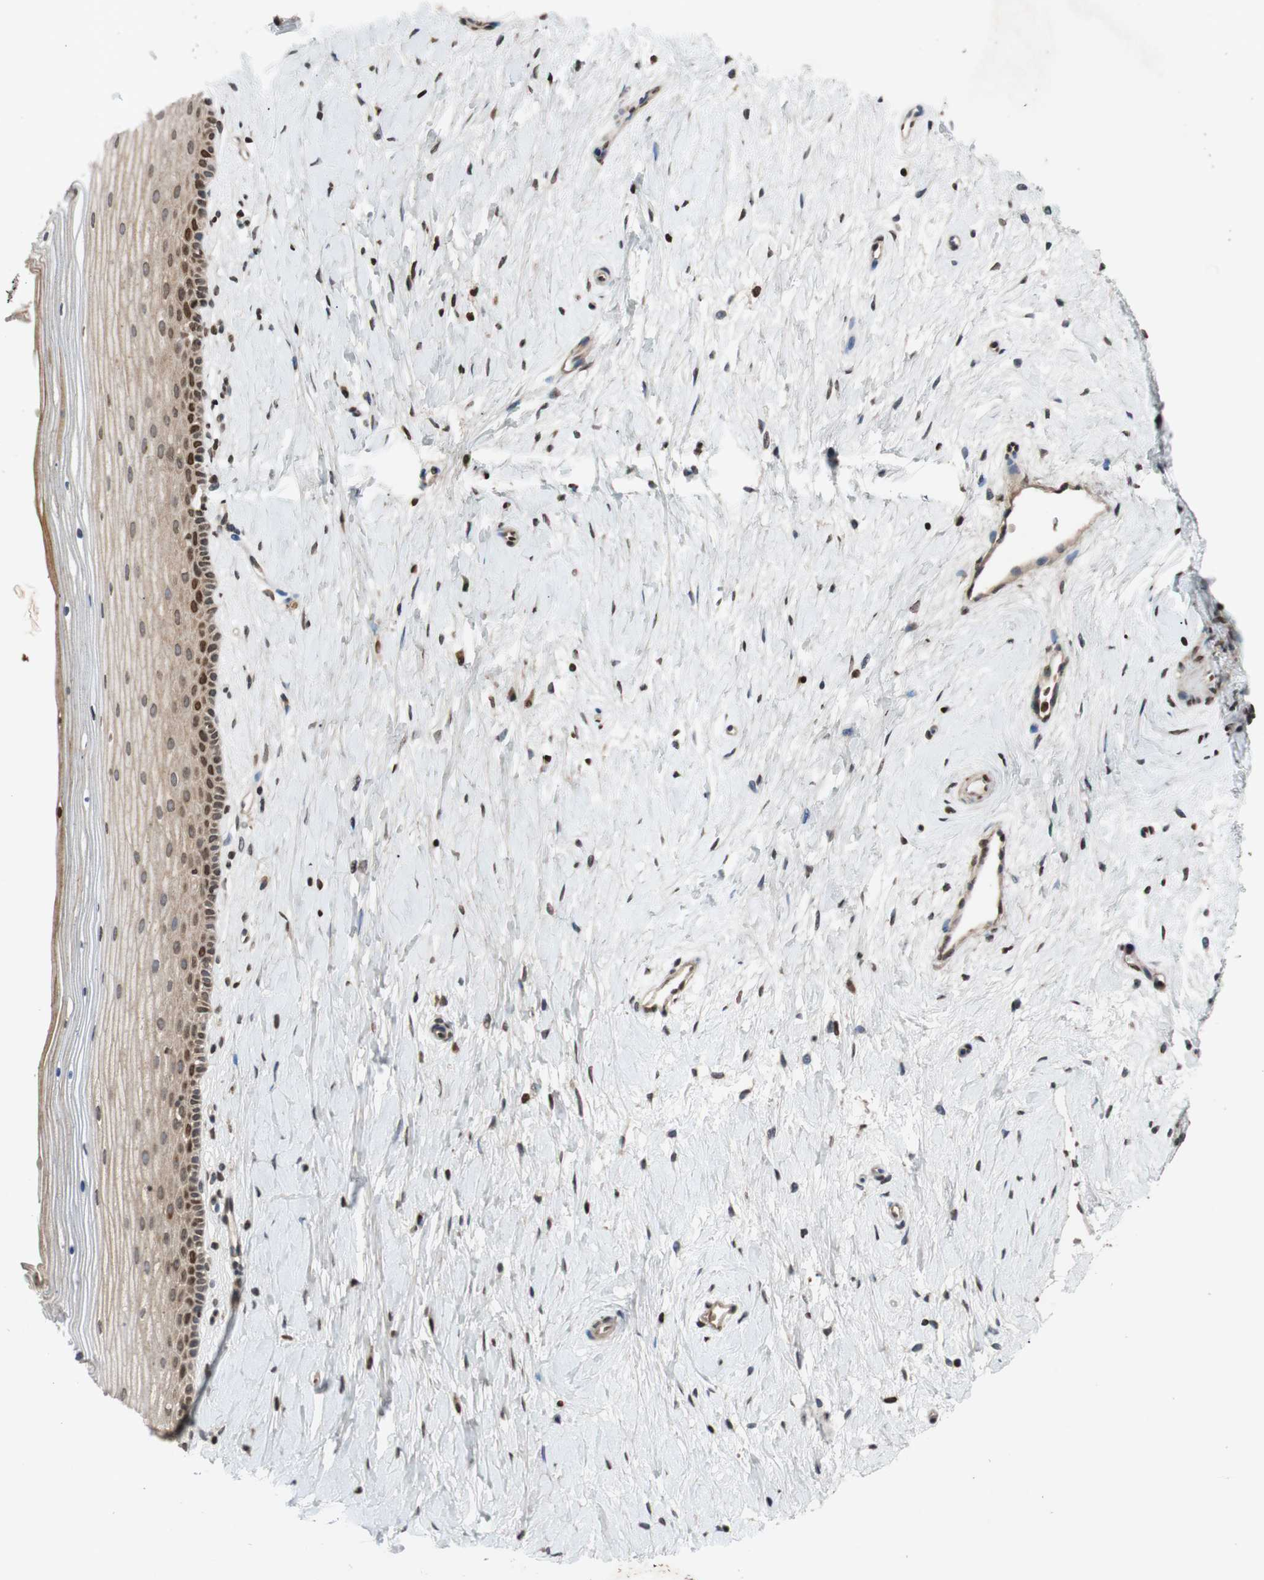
{"staining": {"intensity": "moderate", "quantity": ">75%", "location": "cytoplasmic/membranous"}, "tissue": "cervix", "cell_type": "Glandular cells", "image_type": "normal", "snomed": [{"axis": "morphology", "description": "Normal tissue, NOS"}, {"axis": "topography", "description": "Cervix"}], "caption": "Immunohistochemistry micrograph of benign cervix: human cervix stained using immunohistochemistry shows medium levels of moderate protein expression localized specifically in the cytoplasmic/membranous of glandular cells, appearing as a cytoplasmic/membranous brown color.", "gene": "MCM6", "patient": {"sex": "female", "age": 39}}